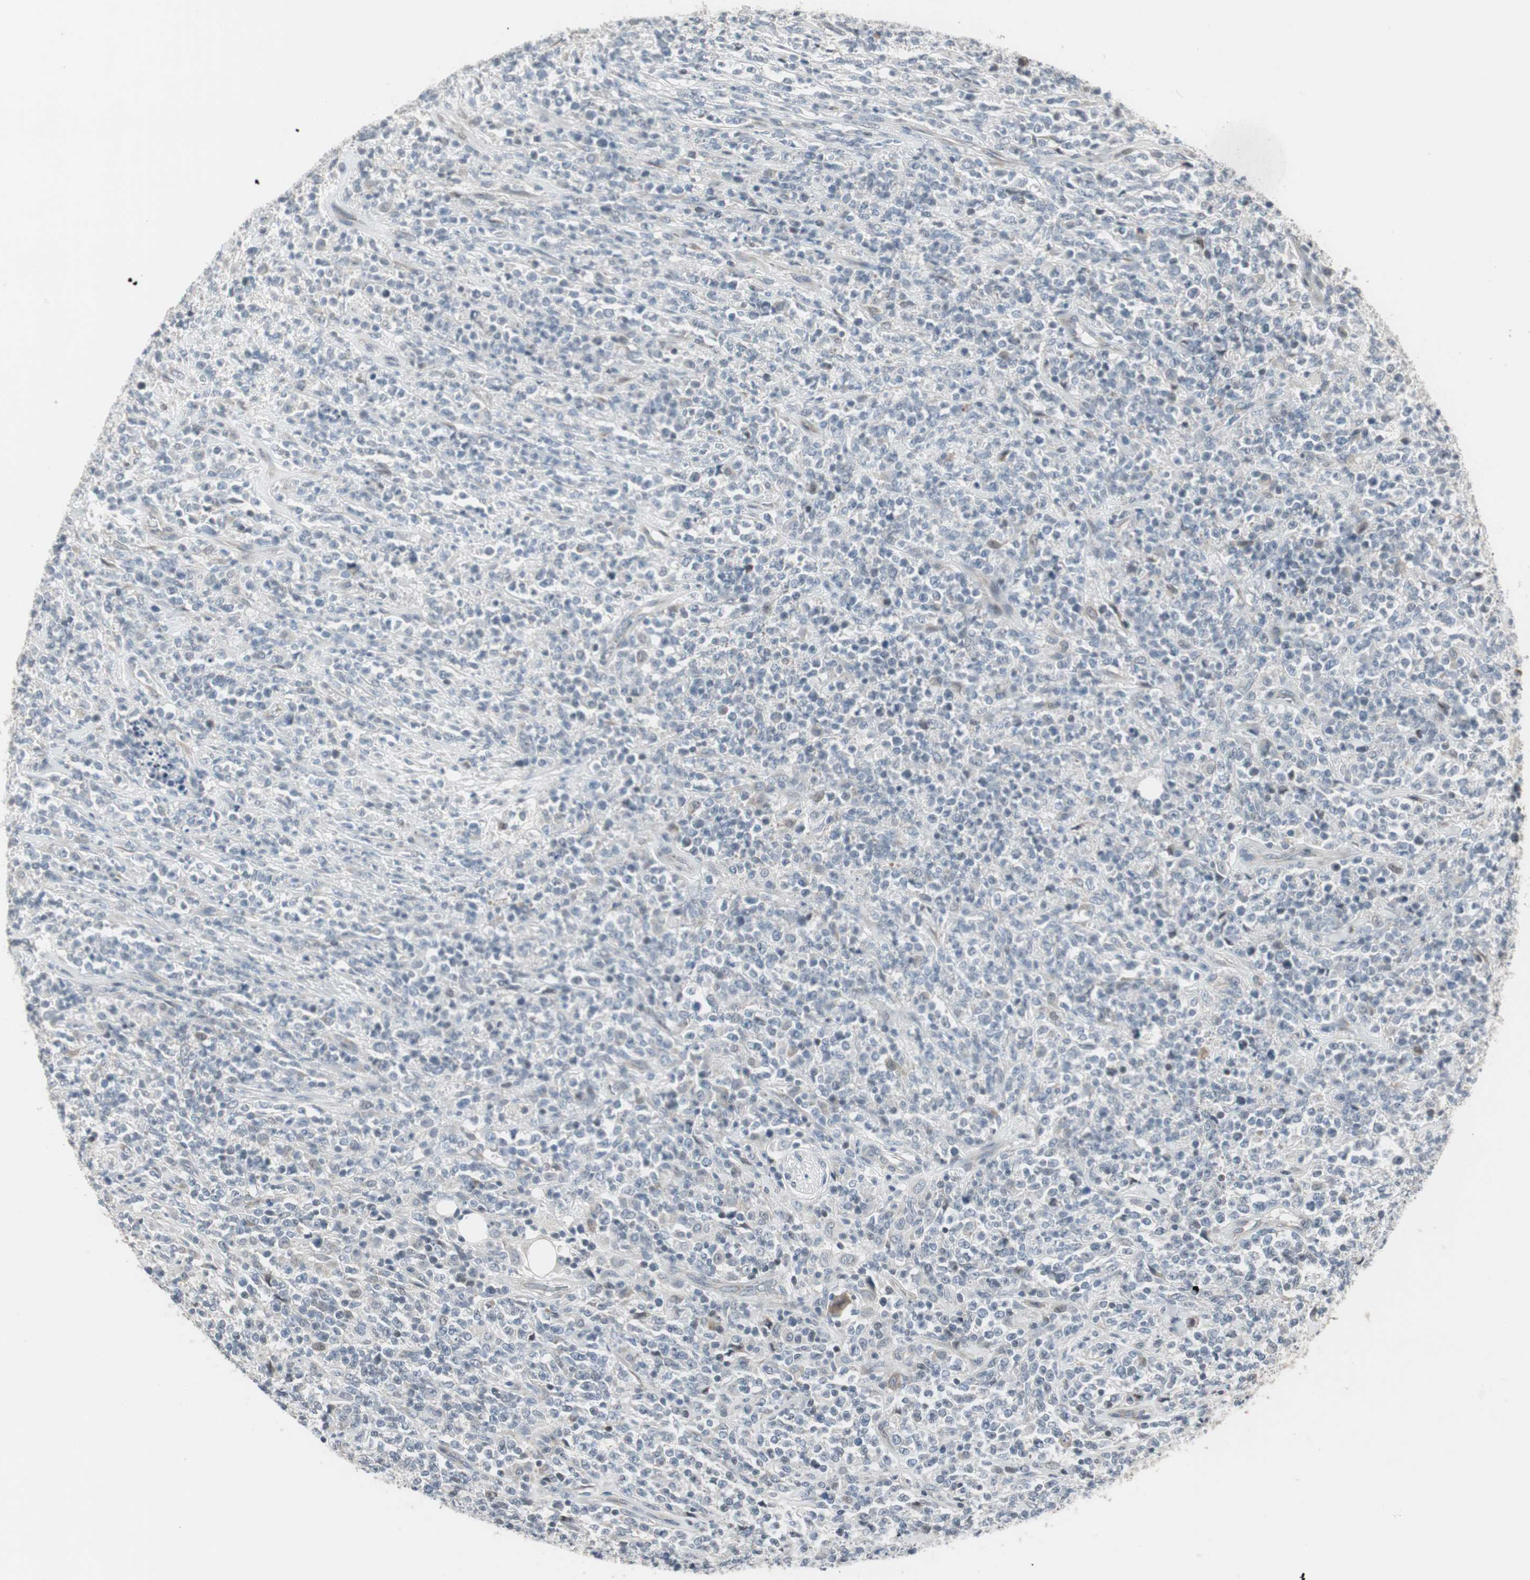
{"staining": {"intensity": "negative", "quantity": "none", "location": "none"}, "tissue": "lymphoma", "cell_type": "Tumor cells", "image_type": "cancer", "snomed": [{"axis": "morphology", "description": "Malignant lymphoma, non-Hodgkin's type, High grade"}, {"axis": "topography", "description": "Soft tissue"}], "caption": "DAB (3,3'-diaminobenzidine) immunohistochemical staining of malignant lymphoma, non-Hodgkin's type (high-grade) exhibits no significant positivity in tumor cells.", "gene": "PDZK1", "patient": {"sex": "male", "age": 18}}